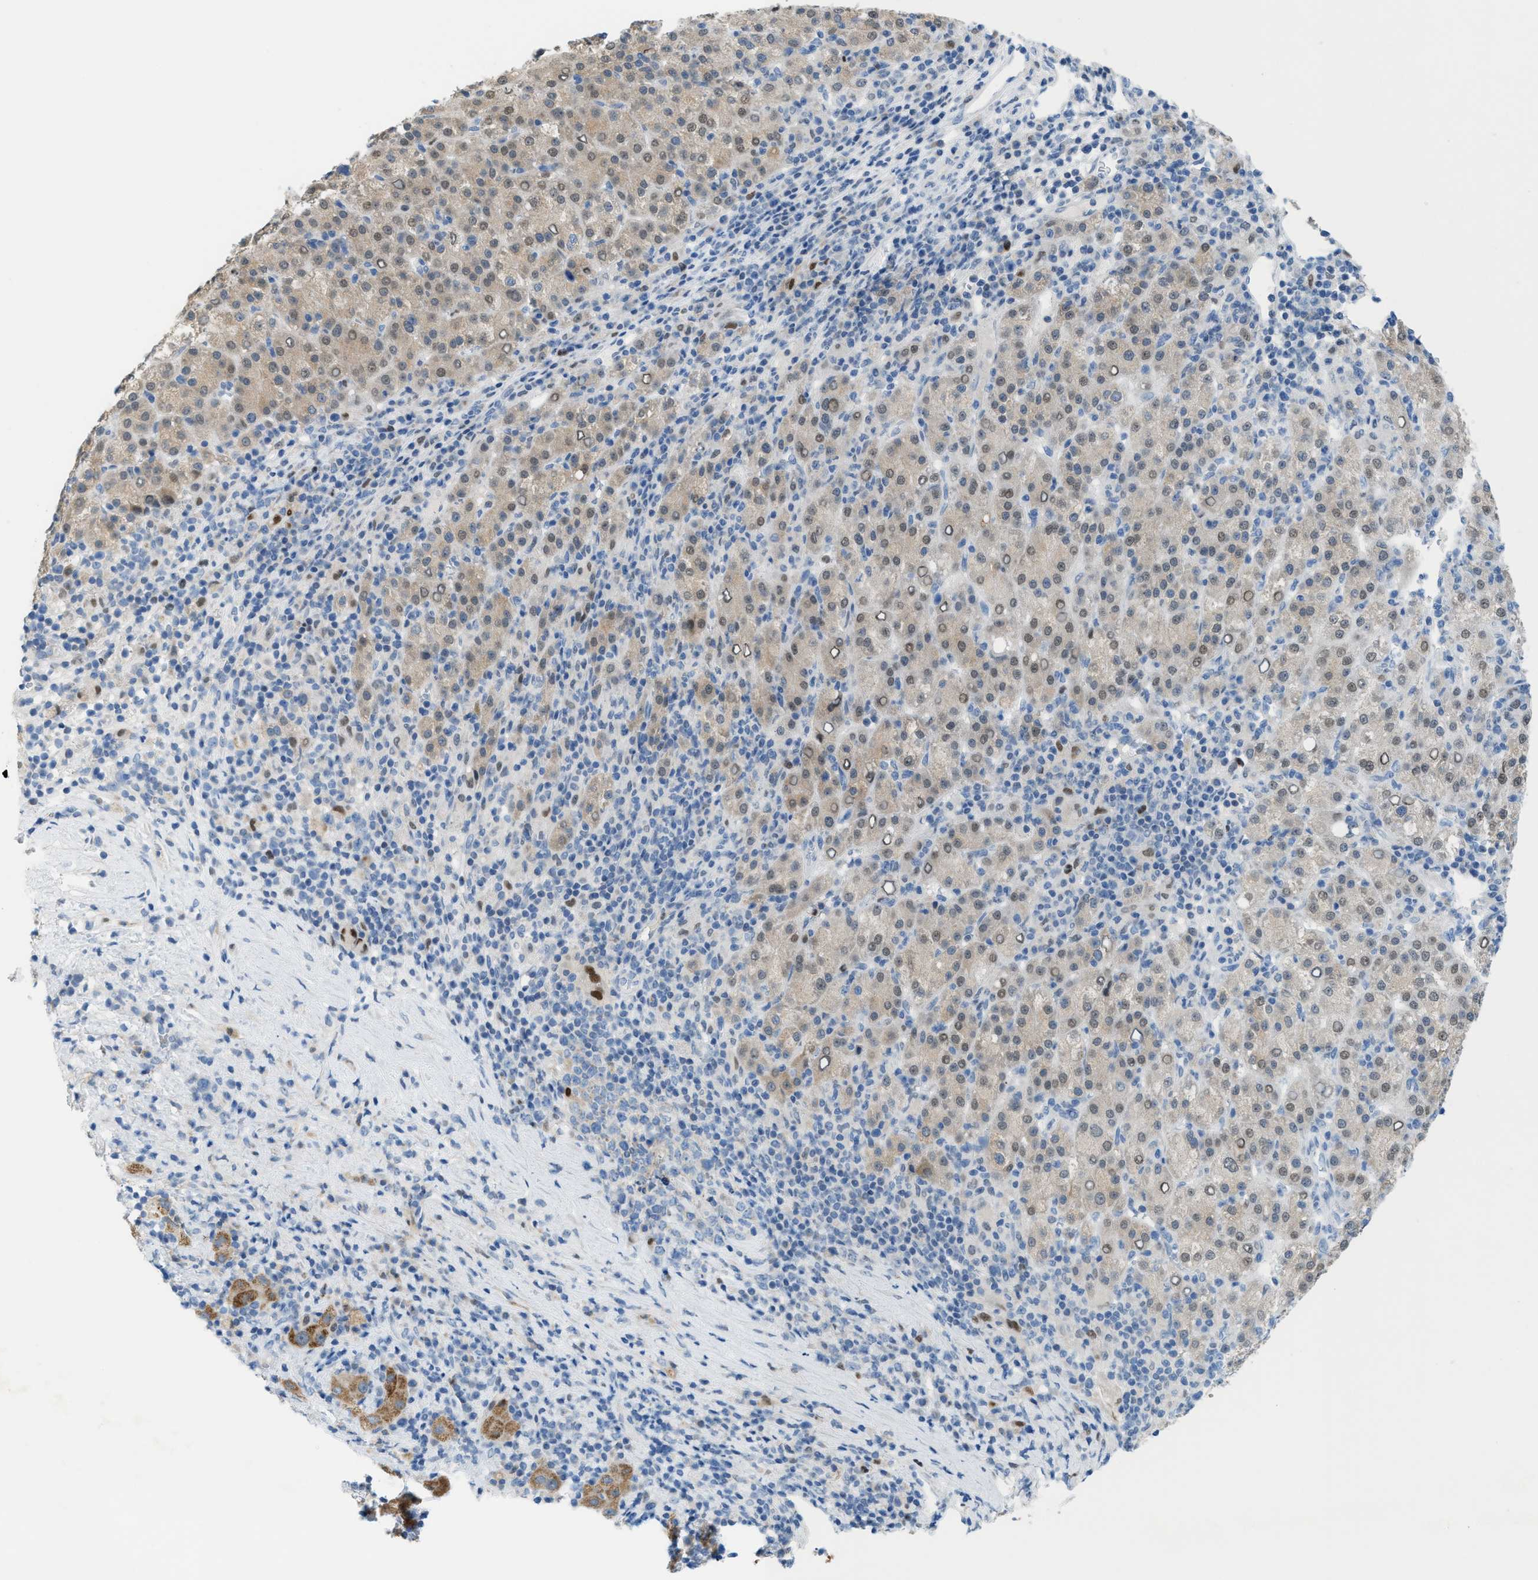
{"staining": {"intensity": "weak", "quantity": ">75%", "location": "cytoplasmic/membranous,nuclear"}, "tissue": "liver cancer", "cell_type": "Tumor cells", "image_type": "cancer", "snomed": [{"axis": "morphology", "description": "Carcinoma, Hepatocellular, NOS"}, {"axis": "topography", "description": "Liver"}], "caption": "Weak cytoplasmic/membranous and nuclear positivity is seen in about >75% of tumor cells in liver cancer. (Brightfield microscopy of DAB IHC at high magnification).", "gene": "PPM1D", "patient": {"sex": "female", "age": 58}}